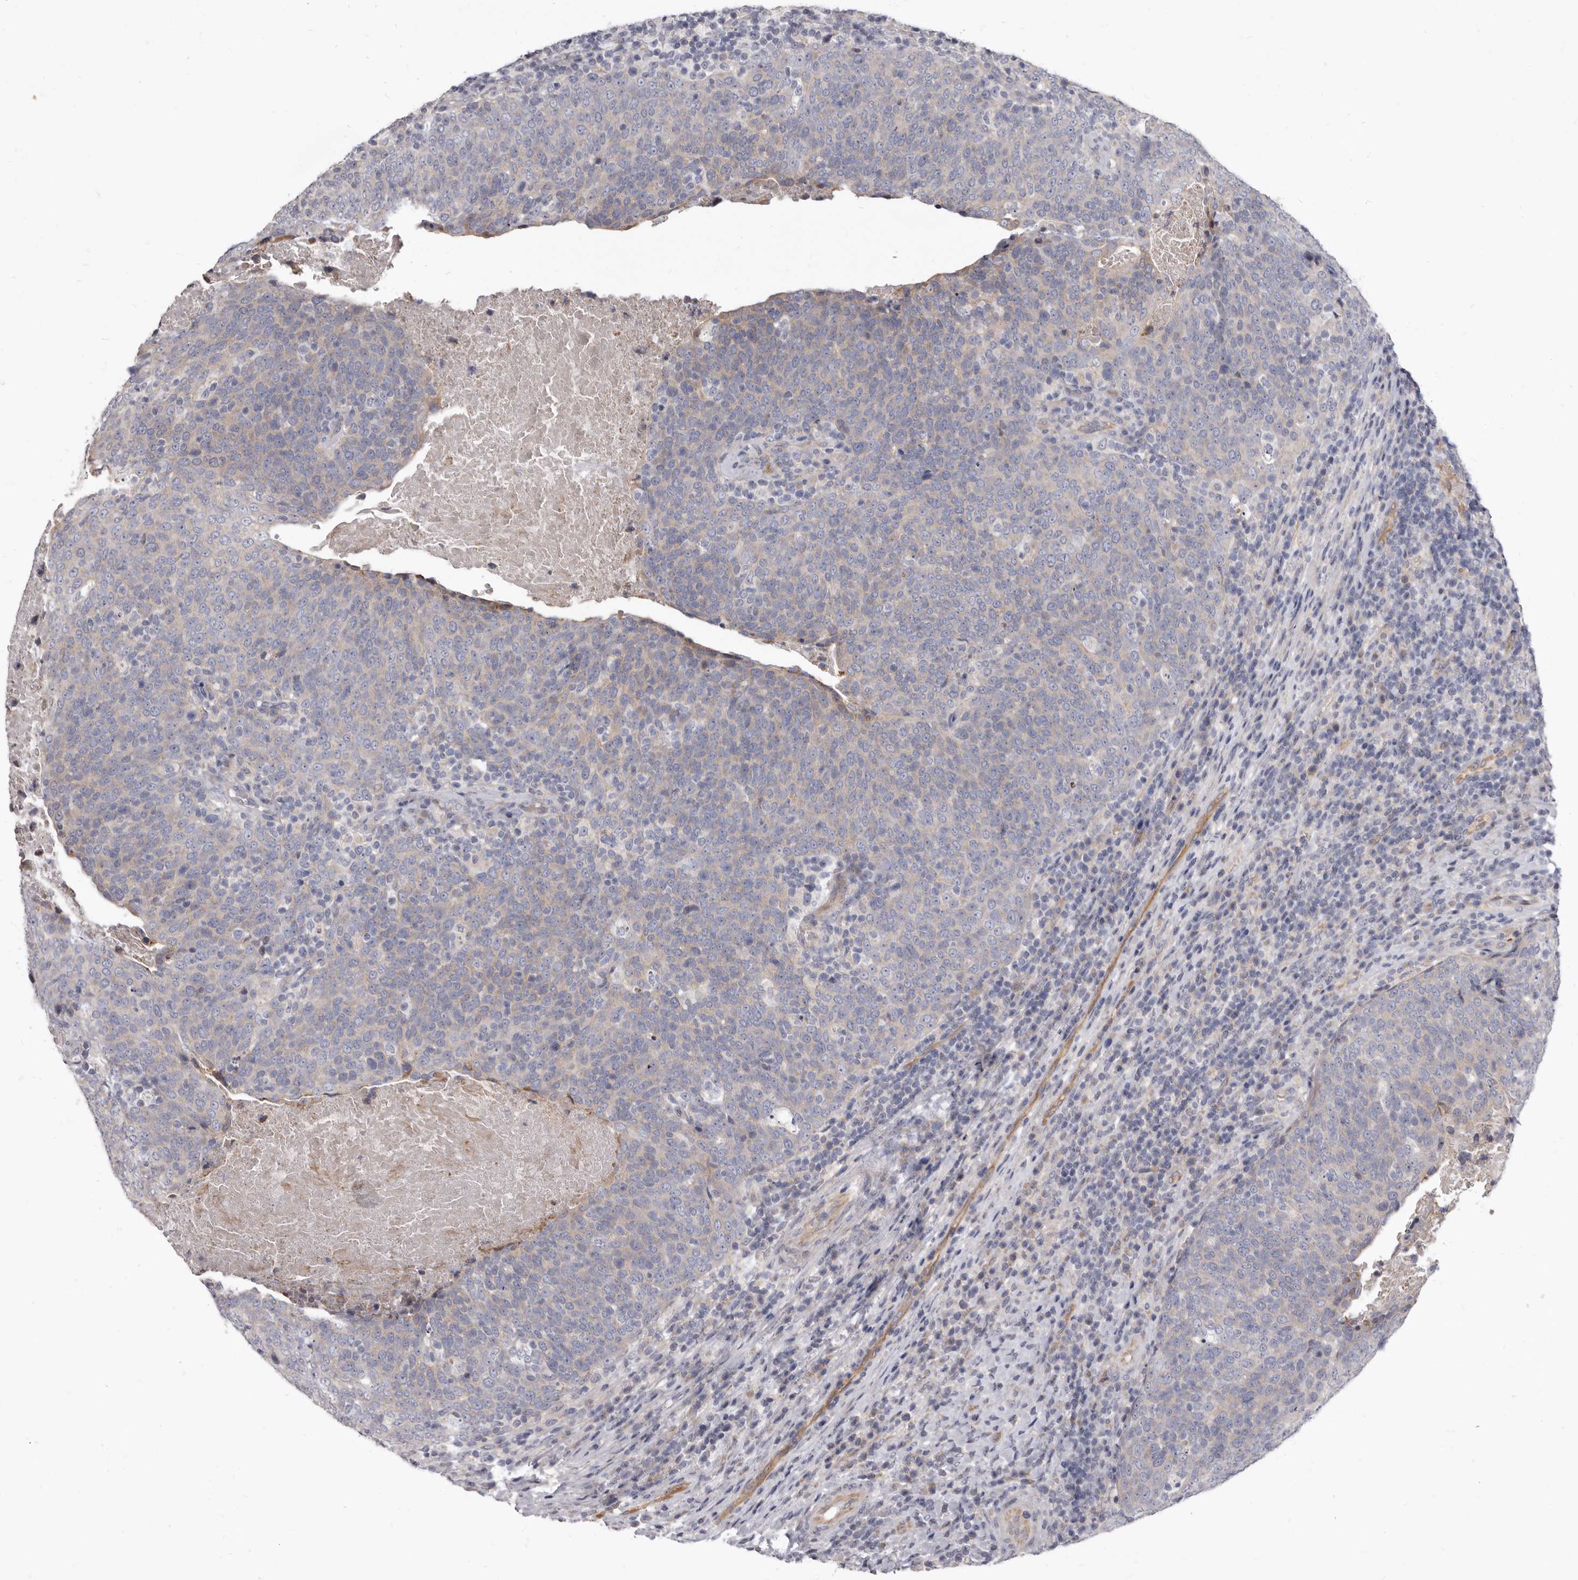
{"staining": {"intensity": "weak", "quantity": "25%-75%", "location": "cytoplasmic/membranous"}, "tissue": "head and neck cancer", "cell_type": "Tumor cells", "image_type": "cancer", "snomed": [{"axis": "morphology", "description": "Squamous cell carcinoma, NOS"}, {"axis": "morphology", "description": "Squamous cell carcinoma, metastatic, NOS"}, {"axis": "topography", "description": "Lymph node"}, {"axis": "topography", "description": "Head-Neck"}], "caption": "There is low levels of weak cytoplasmic/membranous staining in tumor cells of metastatic squamous cell carcinoma (head and neck), as demonstrated by immunohistochemical staining (brown color).", "gene": "FMO2", "patient": {"sex": "male", "age": 62}}